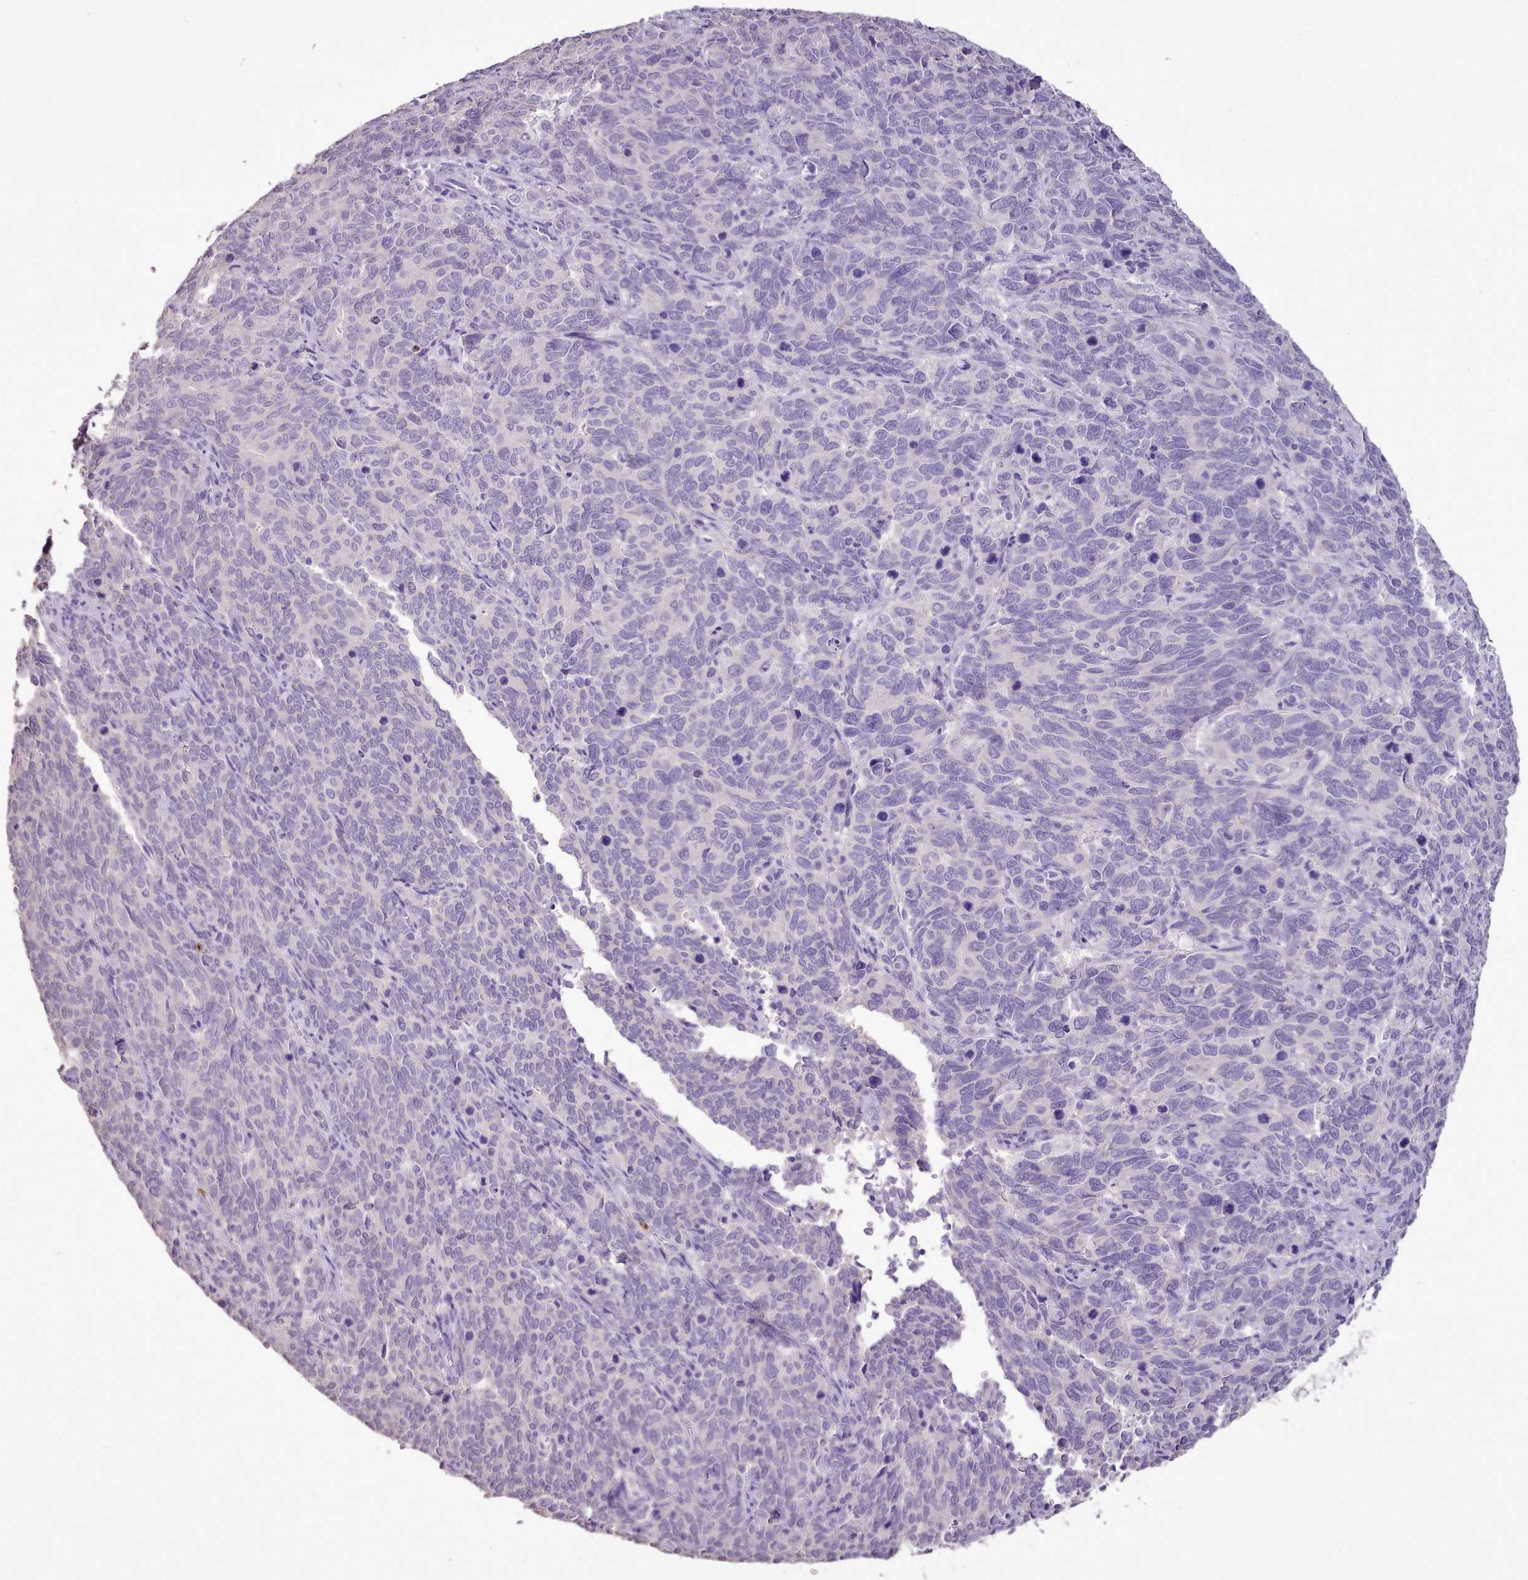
{"staining": {"intensity": "negative", "quantity": "none", "location": "none"}, "tissue": "cervical cancer", "cell_type": "Tumor cells", "image_type": "cancer", "snomed": [{"axis": "morphology", "description": "Squamous cell carcinoma, NOS"}, {"axis": "topography", "description": "Cervix"}], "caption": "High magnification brightfield microscopy of cervical cancer (squamous cell carcinoma) stained with DAB (3,3'-diaminobenzidine) (brown) and counterstained with hematoxylin (blue): tumor cells show no significant positivity.", "gene": "BLOC1S2", "patient": {"sex": "female", "age": 60}}